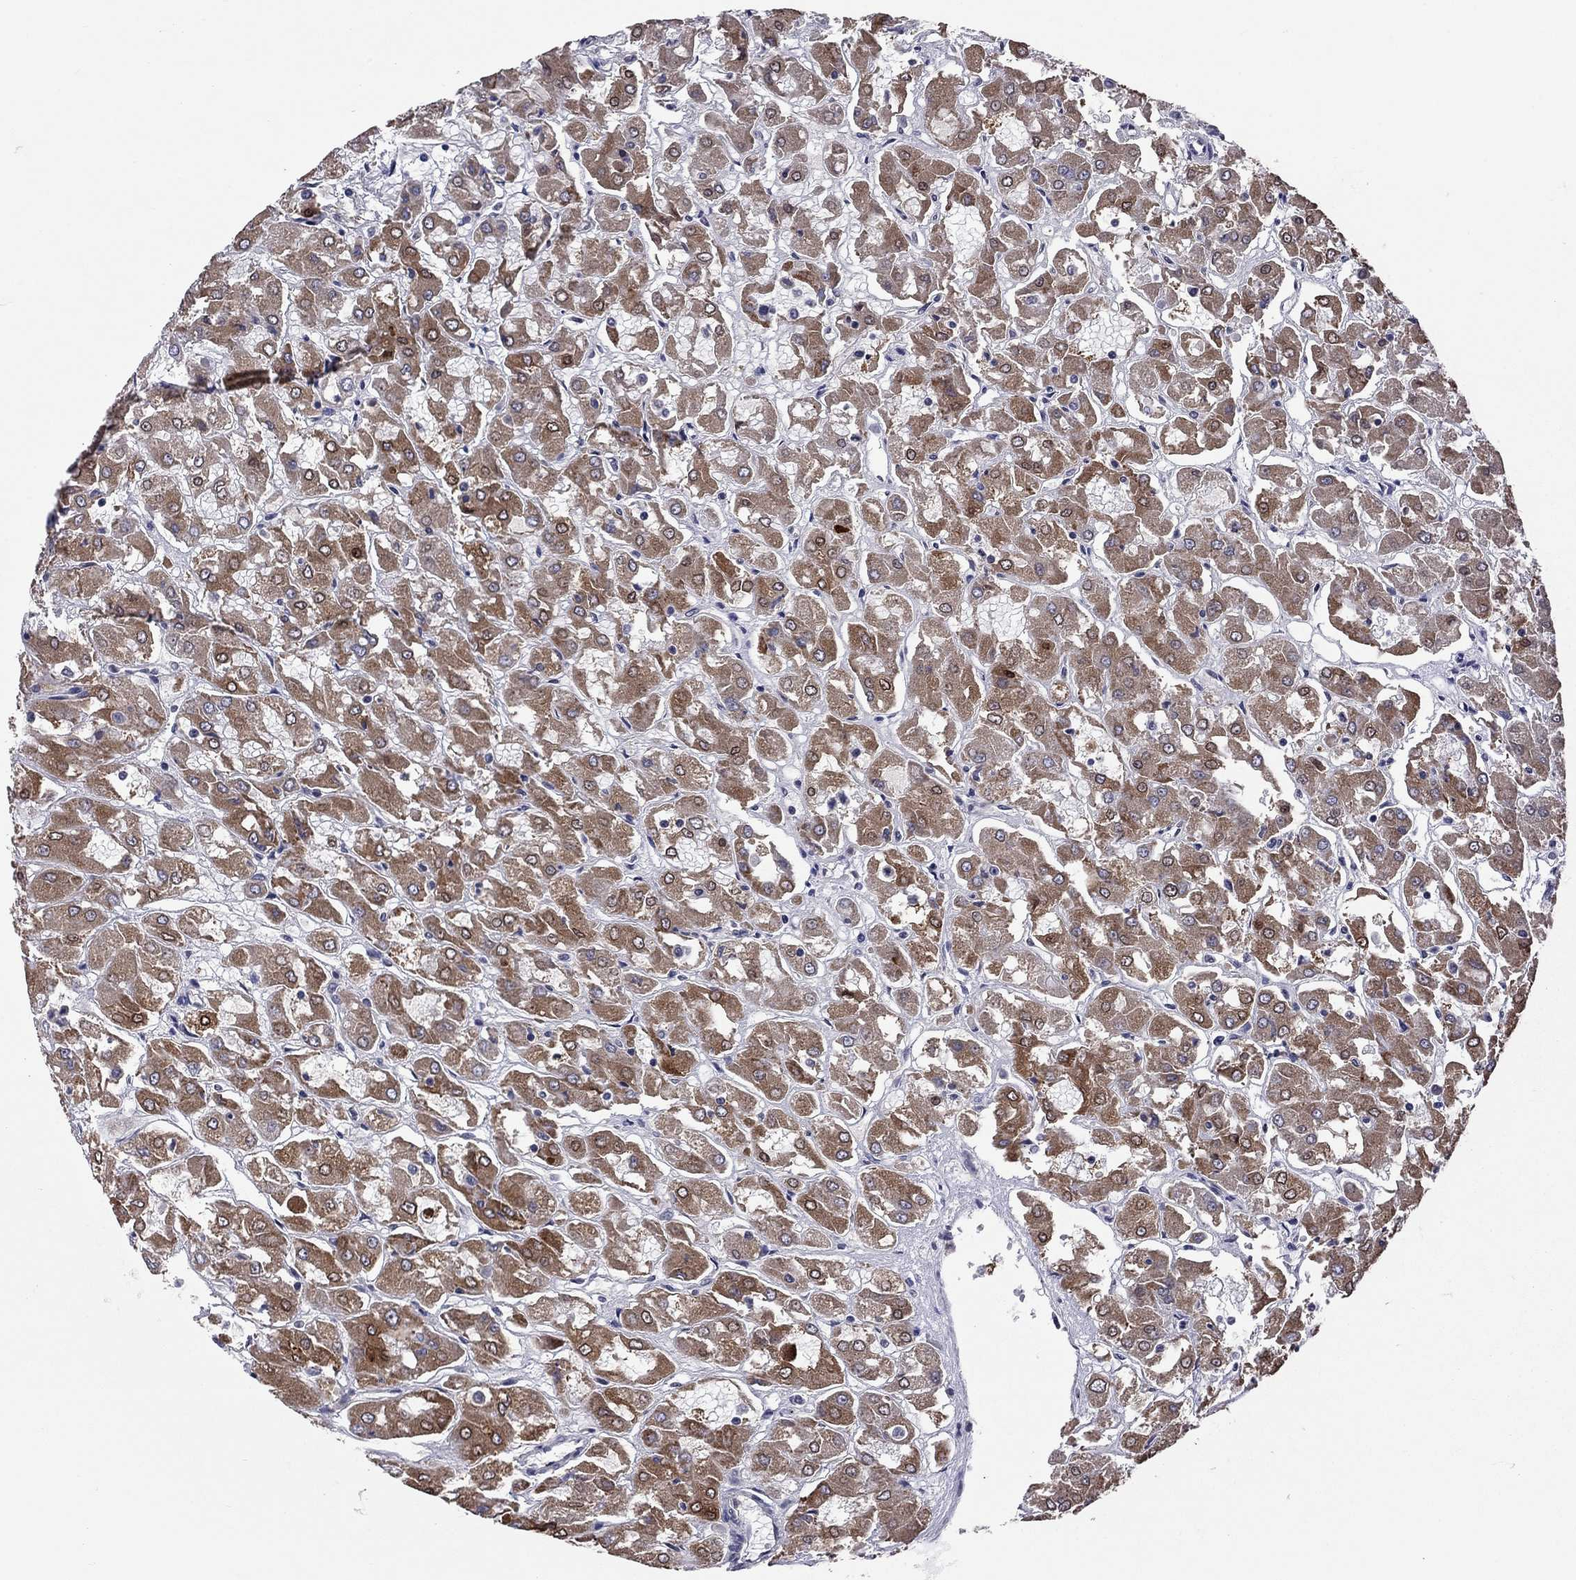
{"staining": {"intensity": "strong", "quantity": ">75%", "location": "cytoplasmic/membranous"}, "tissue": "renal cancer", "cell_type": "Tumor cells", "image_type": "cancer", "snomed": [{"axis": "morphology", "description": "Adenocarcinoma, NOS"}, {"axis": "topography", "description": "Kidney"}], "caption": "Immunohistochemical staining of human renal cancer (adenocarcinoma) reveals strong cytoplasmic/membranous protein positivity in approximately >75% of tumor cells. The staining was performed using DAB (3,3'-diaminobenzidine), with brown indicating positive protein expression. Nuclei are stained blue with hematoxylin.", "gene": "SHOC2", "patient": {"sex": "male", "age": 72}}